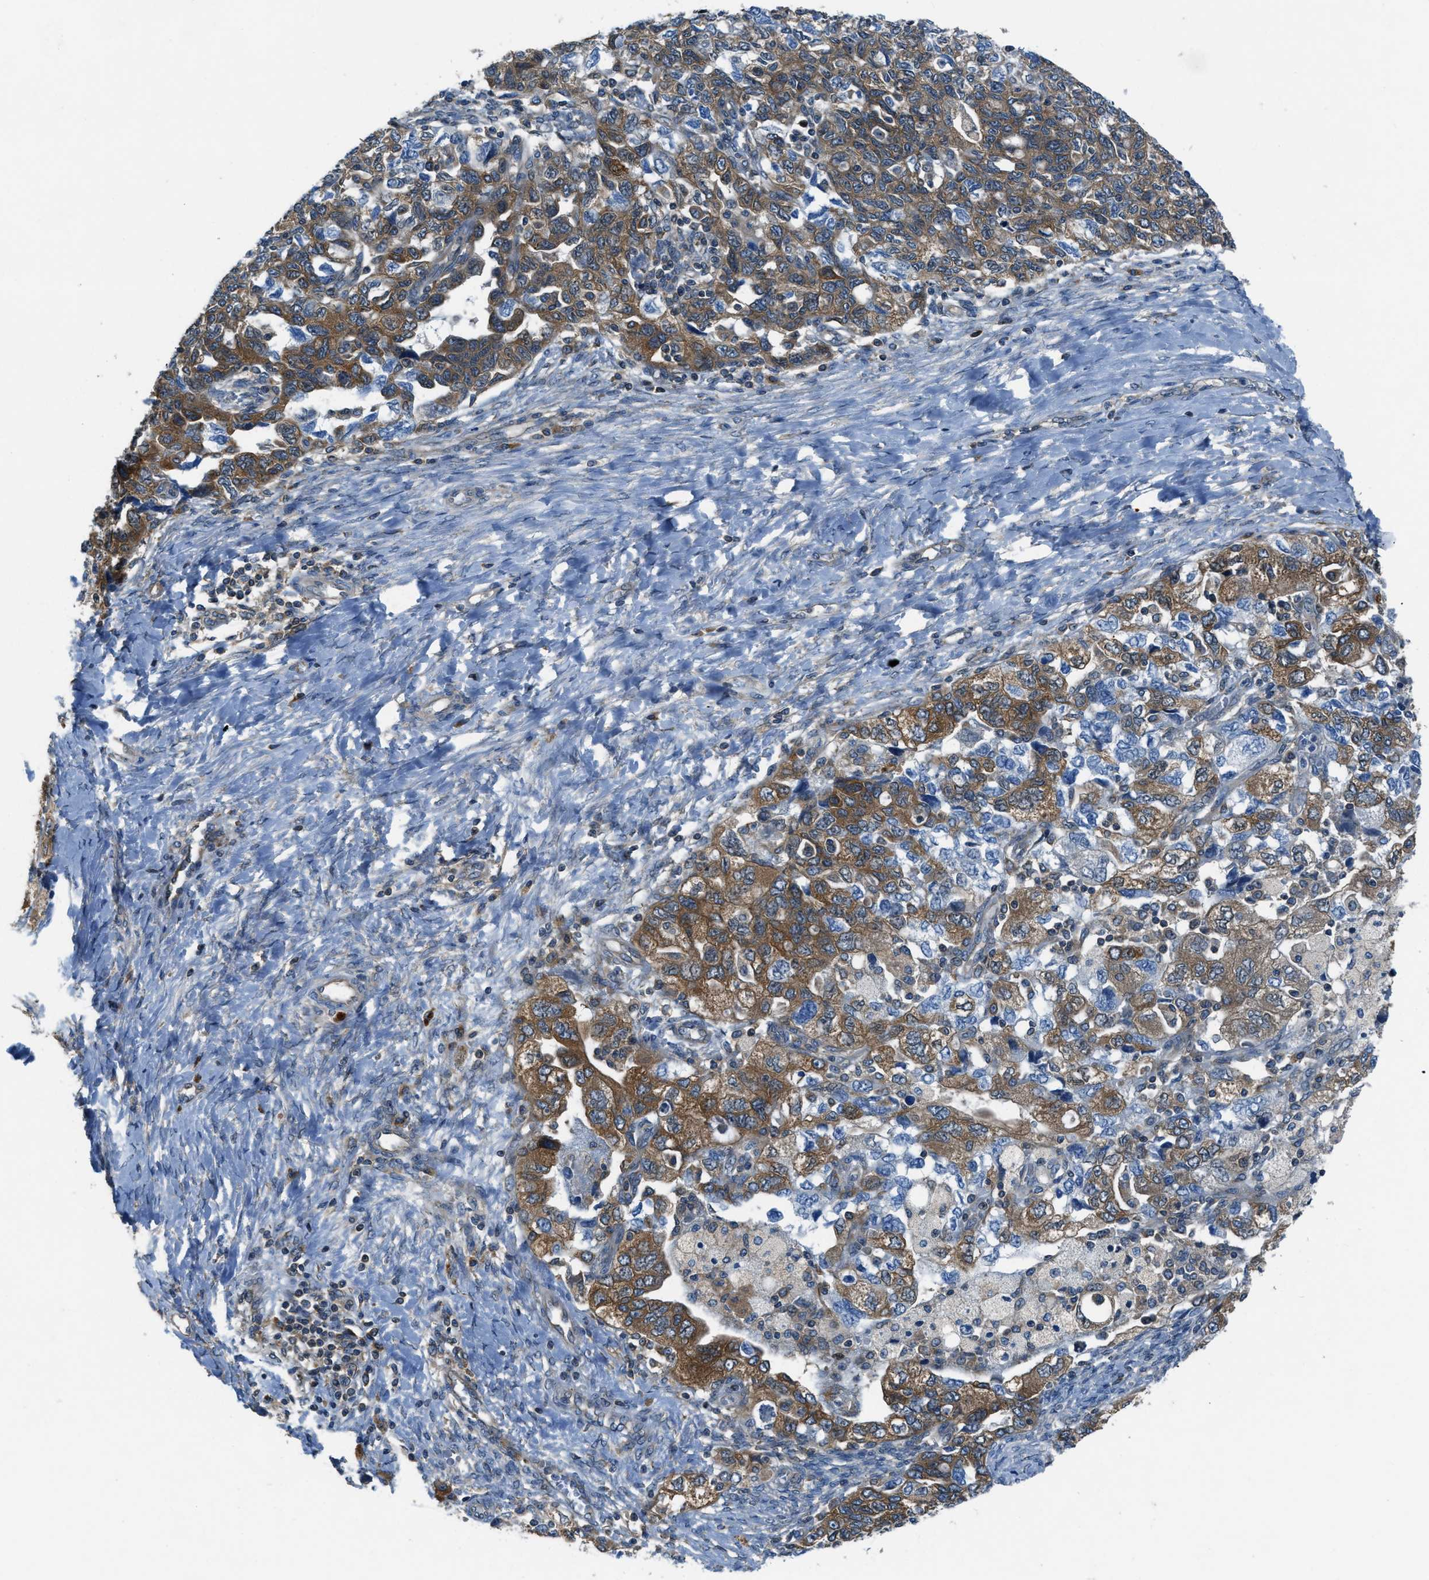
{"staining": {"intensity": "strong", "quantity": ">75%", "location": "cytoplasmic/membranous"}, "tissue": "ovarian cancer", "cell_type": "Tumor cells", "image_type": "cancer", "snomed": [{"axis": "morphology", "description": "Carcinoma, NOS"}, {"axis": "morphology", "description": "Cystadenocarcinoma, serous, NOS"}, {"axis": "topography", "description": "Ovary"}], "caption": "Serous cystadenocarcinoma (ovarian) was stained to show a protein in brown. There is high levels of strong cytoplasmic/membranous staining in about >75% of tumor cells.", "gene": "ARFGAP2", "patient": {"sex": "female", "age": 69}}